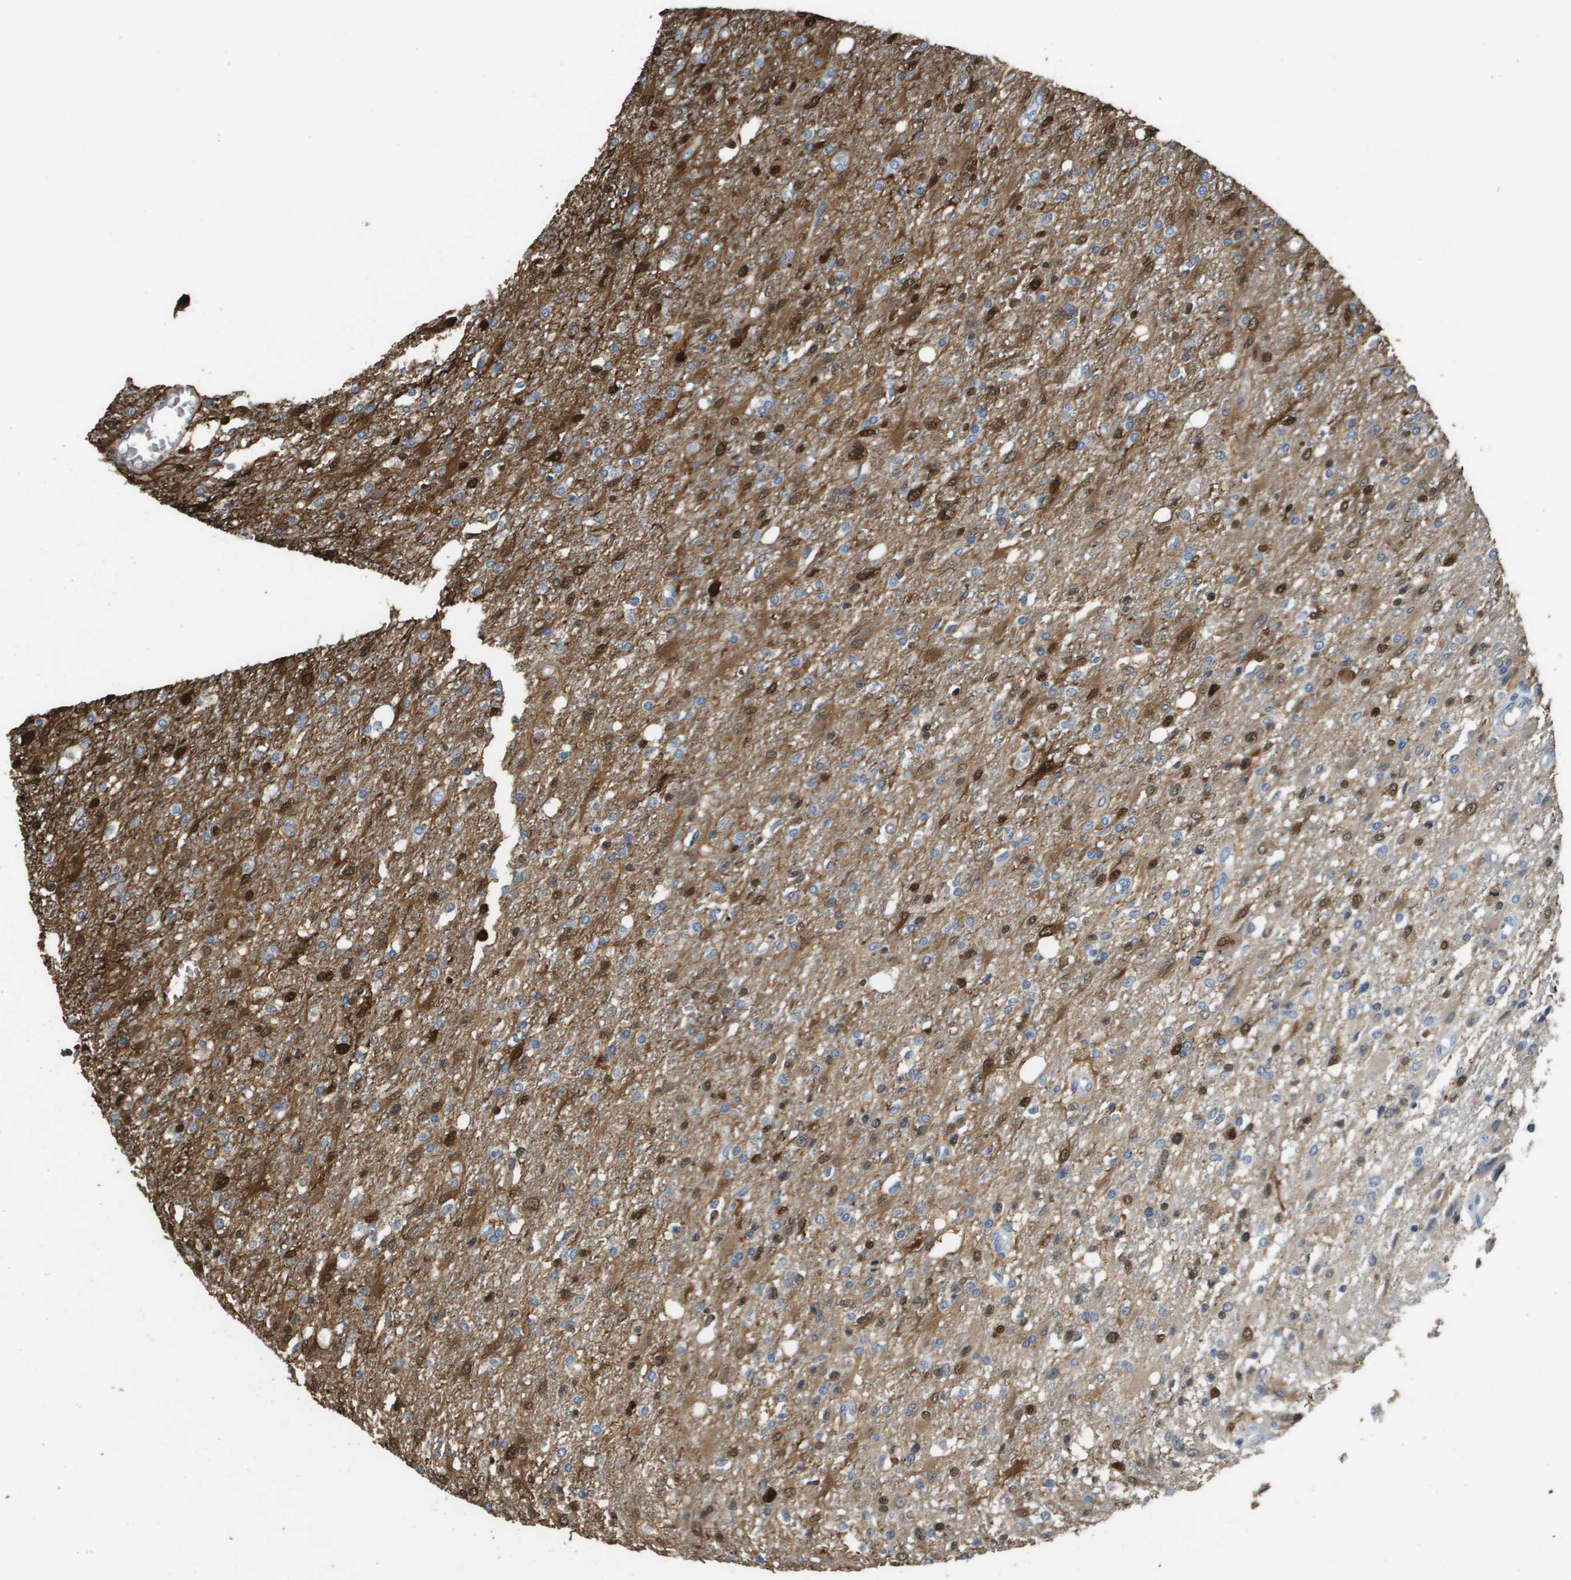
{"staining": {"intensity": "strong", "quantity": "25%-75%", "location": "cytoplasmic/membranous,nuclear"}, "tissue": "glioma", "cell_type": "Tumor cells", "image_type": "cancer", "snomed": [{"axis": "morphology", "description": "Glioma, malignant, High grade"}, {"axis": "topography", "description": "Cerebral cortex"}], "caption": "Malignant high-grade glioma tissue shows strong cytoplasmic/membranous and nuclear positivity in approximately 25%-75% of tumor cells, visualized by immunohistochemistry.", "gene": "MT3", "patient": {"sex": "male", "age": 76}}